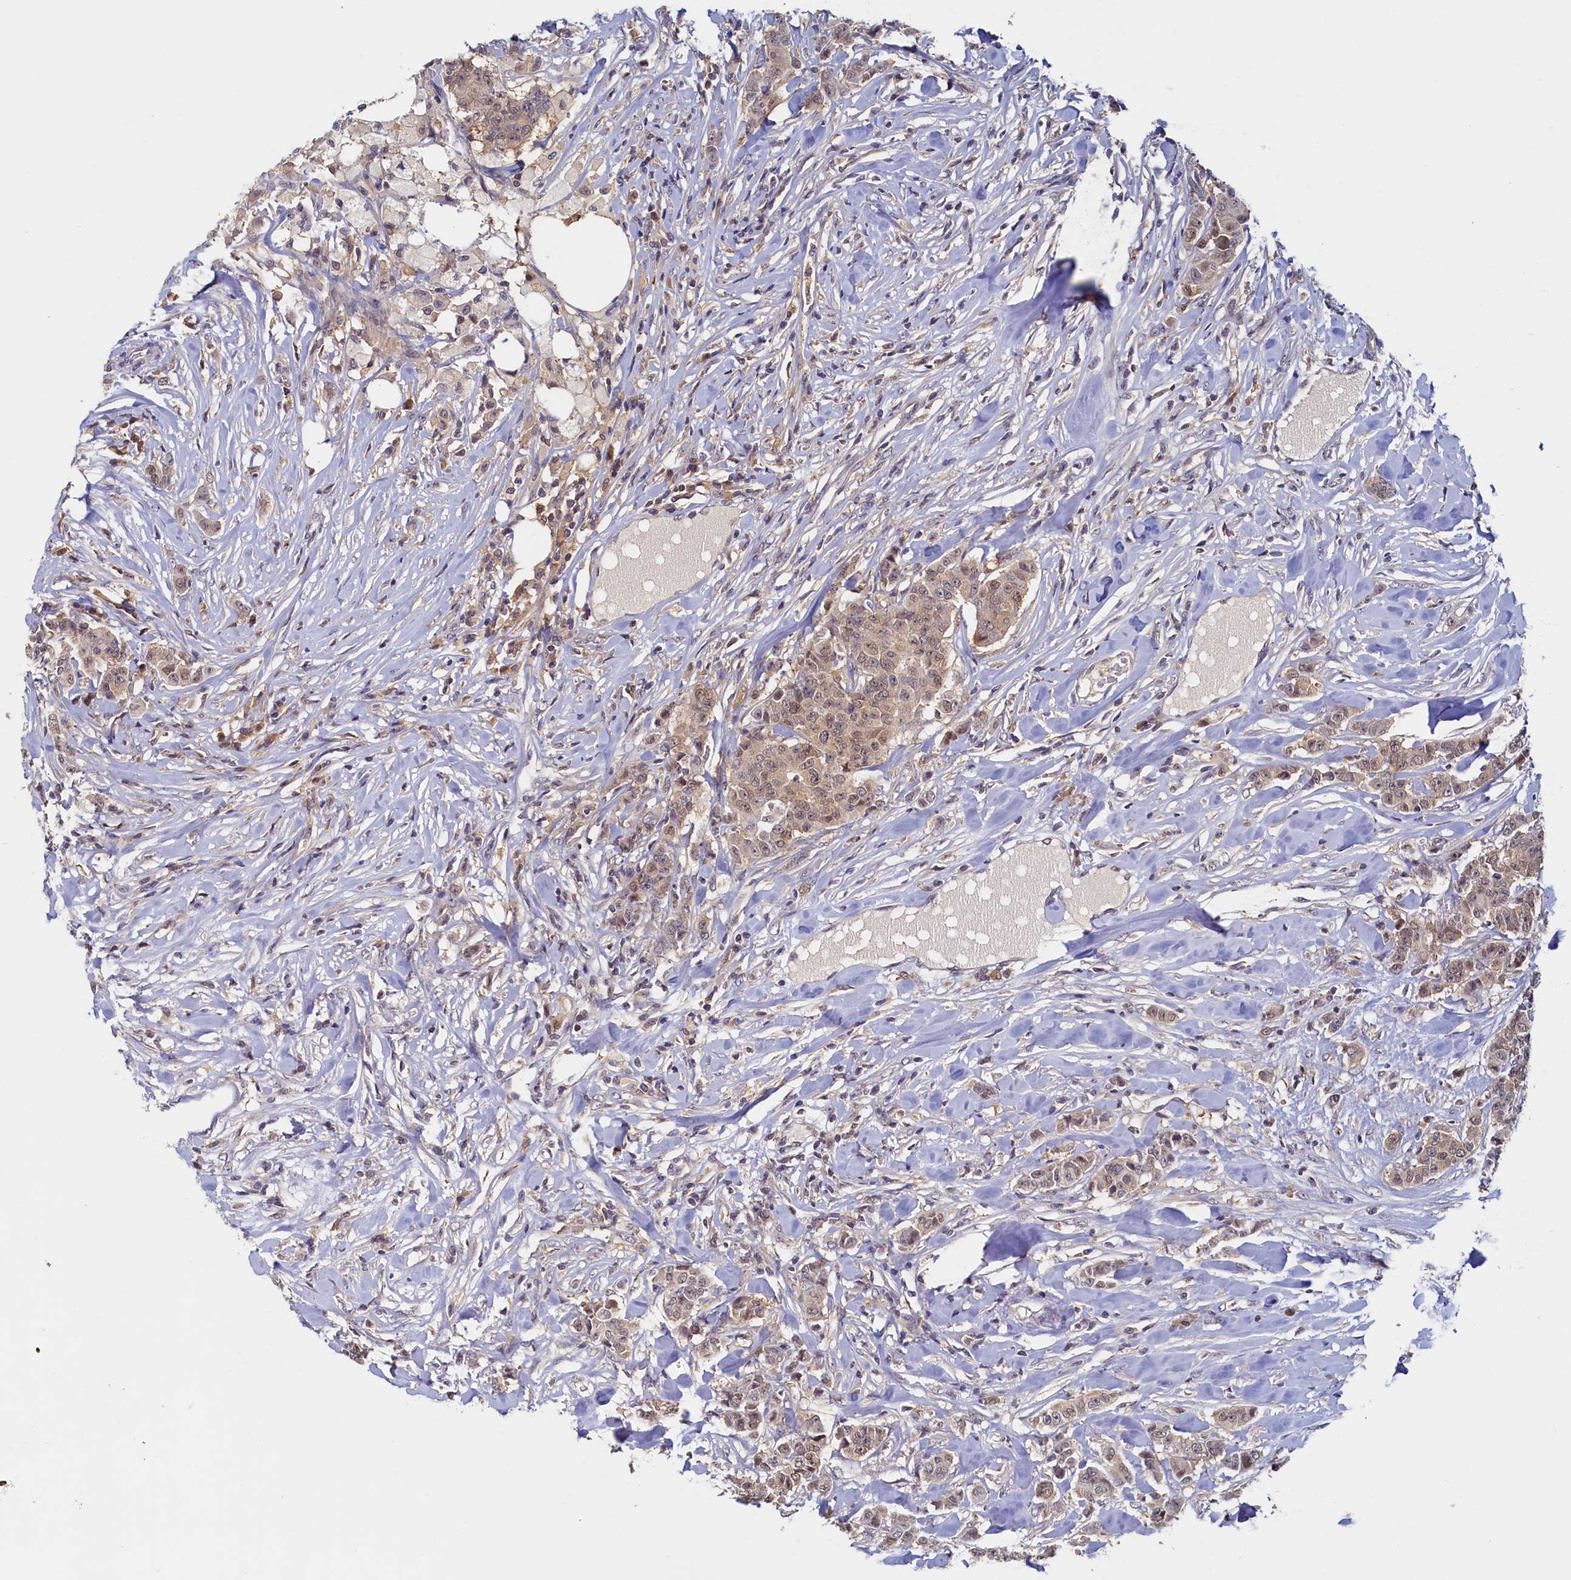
{"staining": {"intensity": "weak", "quantity": ">75%", "location": "cytoplasmic/membranous,nuclear"}, "tissue": "breast cancer", "cell_type": "Tumor cells", "image_type": "cancer", "snomed": [{"axis": "morphology", "description": "Duct carcinoma"}, {"axis": "topography", "description": "Breast"}], "caption": "This is an image of immunohistochemistry (IHC) staining of breast infiltrating ductal carcinoma, which shows weak expression in the cytoplasmic/membranous and nuclear of tumor cells.", "gene": "PAAF1", "patient": {"sex": "female", "age": 40}}